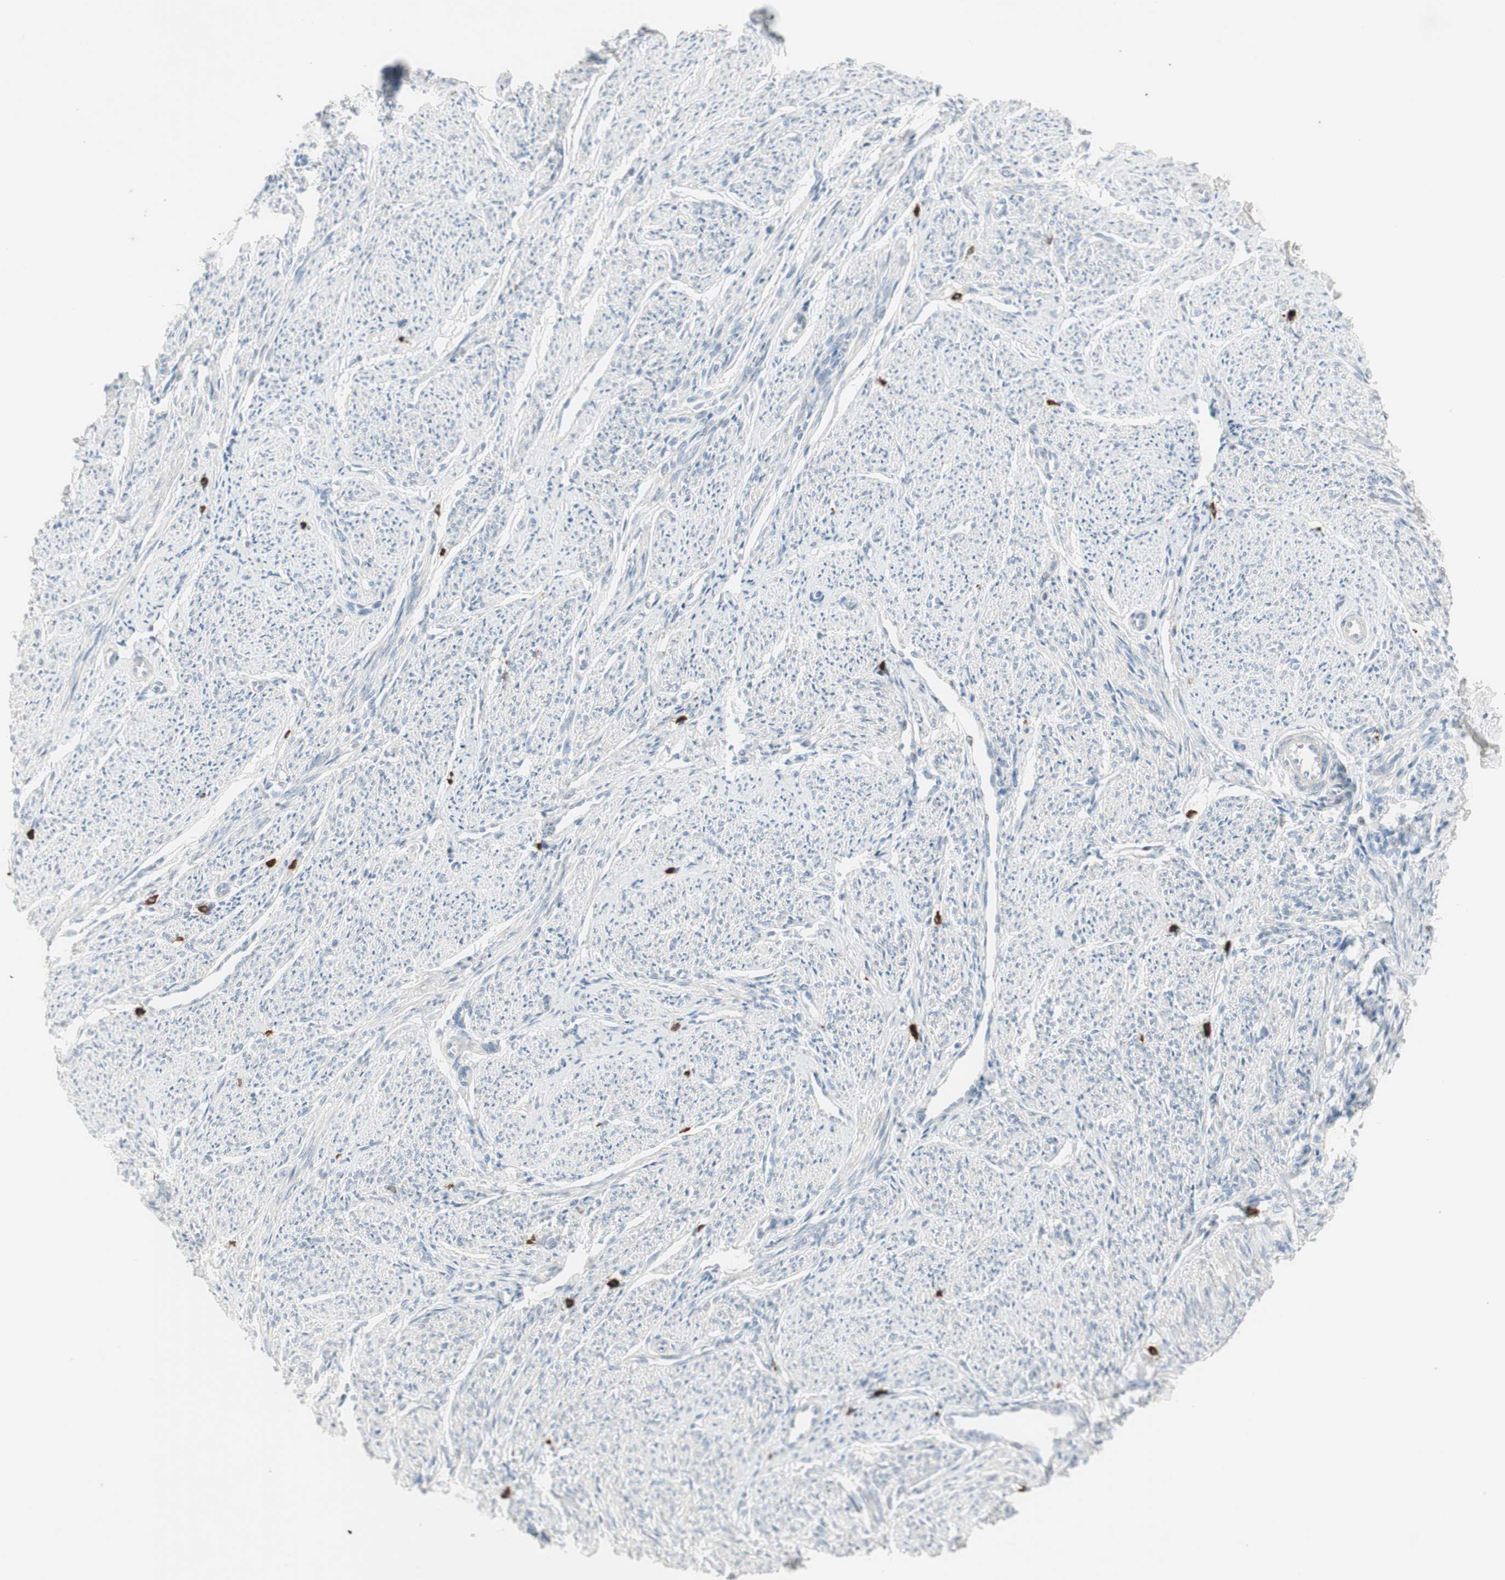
{"staining": {"intensity": "weak", "quantity": "<25%", "location": "cytoplasmic/membranous"}, "tissue": "smooth muscle", "cell_type": "Smooth muscle cells", "image_type": "normal", "snomed": [{"axis": "morphology", "description": "Normal tissue, NOS"}, {"axis": "topography", "description": "Smooth muscle"}], "caption": "This micrograph is of unremarkable smooth muscle stained with immunohistochemistry to label a protein in brown with the nuclei are counter-stained blue. There is no expression in smooth muscle cells. The staining was performed using DAB to visualize the protein expression in brown, while the nuclei were stained in blue with hematoxylin (Magnification: 20x).", "gene": "MAPRE3", "patient": {"sex": "female", "age": 65}}